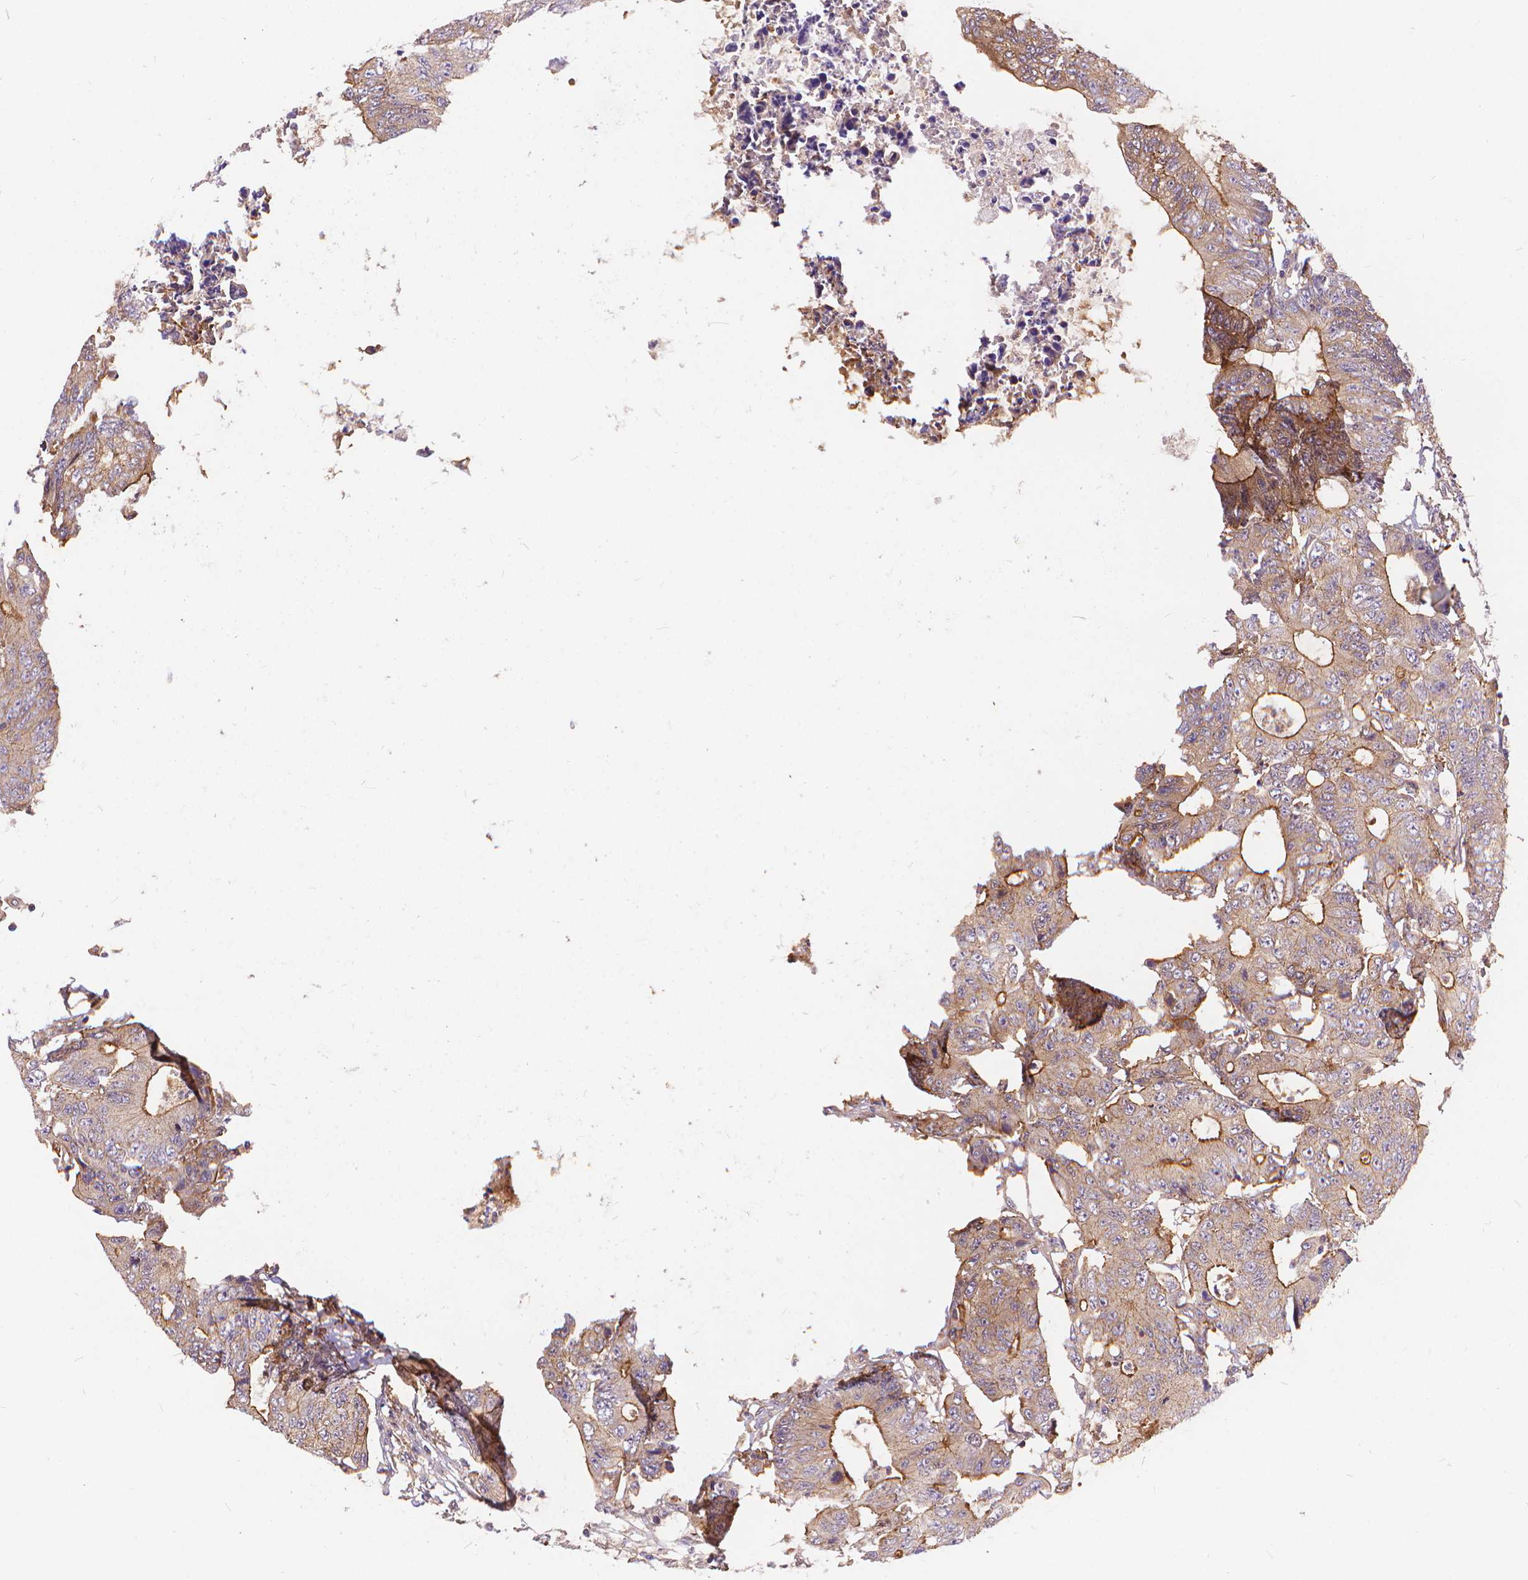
{"staining": {"intensity": "moderate", "quantity": "<25%", "location": "cytoplasmic/membranous"}, "tissue": "colorectal cancer", "cell_type": "Tumor cells", "image_type": "cancer", "snomed": [{"axis": "morphology", "description": "Adenocarcinoma, NOS"}, {"axis": "topography", "description": "Colon"}], "caption": "Immunohistochemistry (IHC) histopathology image of colorectal cancer (adenocarcinoma) stained for a protein (brown), which demonstrates low levels of moderate cytoplasmic/membranous expression in approximately <25% of tumor cells.", "gene": "ARAP1", "patient": {"sex": "female", "age": 48}}